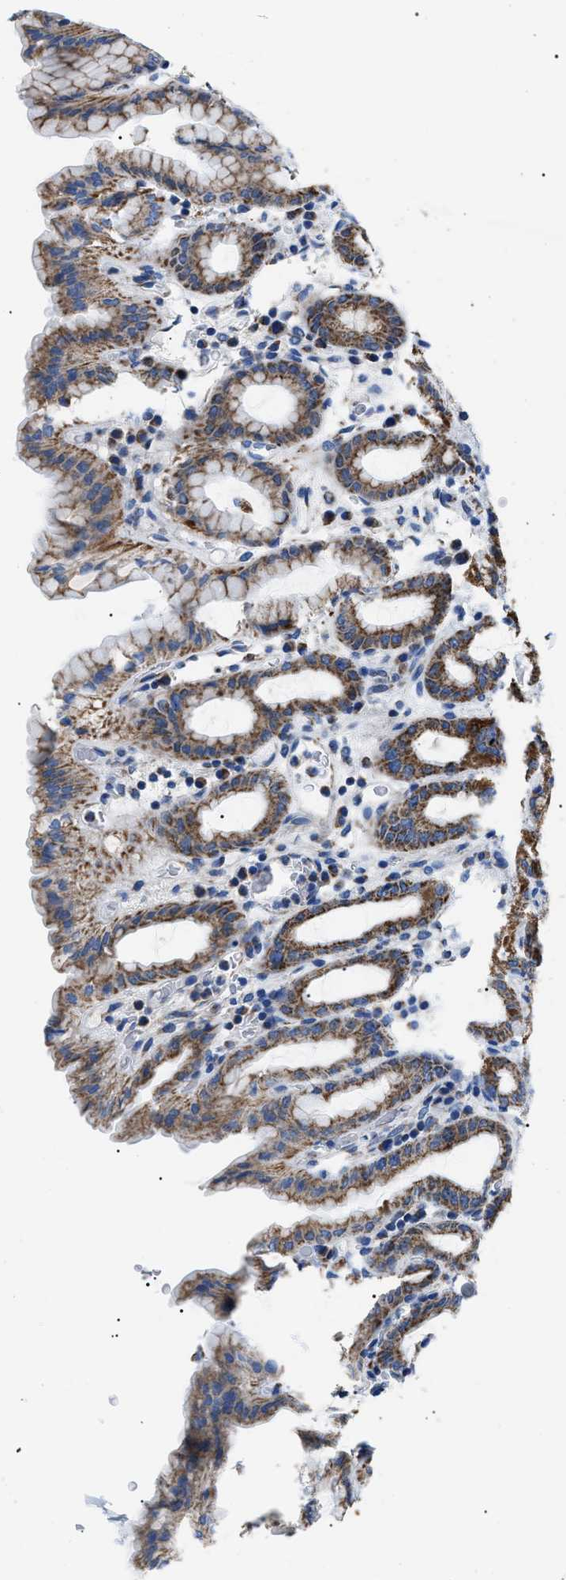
{"staining": {"intensity": "moderate", "quantity": "25%-75%", "location": "cytoplasmic/membranous"}, "tissue": "stomach", "cell_type": "Glandular cells", "image_type": "normal", "snomed": [{"axis": "morphology", "description": "Normal tissue, NOS"}, {"axis": "topography", "description": "Stomach, upper"}], "caption": "The immunohistochemical stain shows moderate cytoplasmic/membranous positivity in glandular cells of normal stomach.", "gene": "PHB2", "patient": {"sex": "male", "age": 68}}